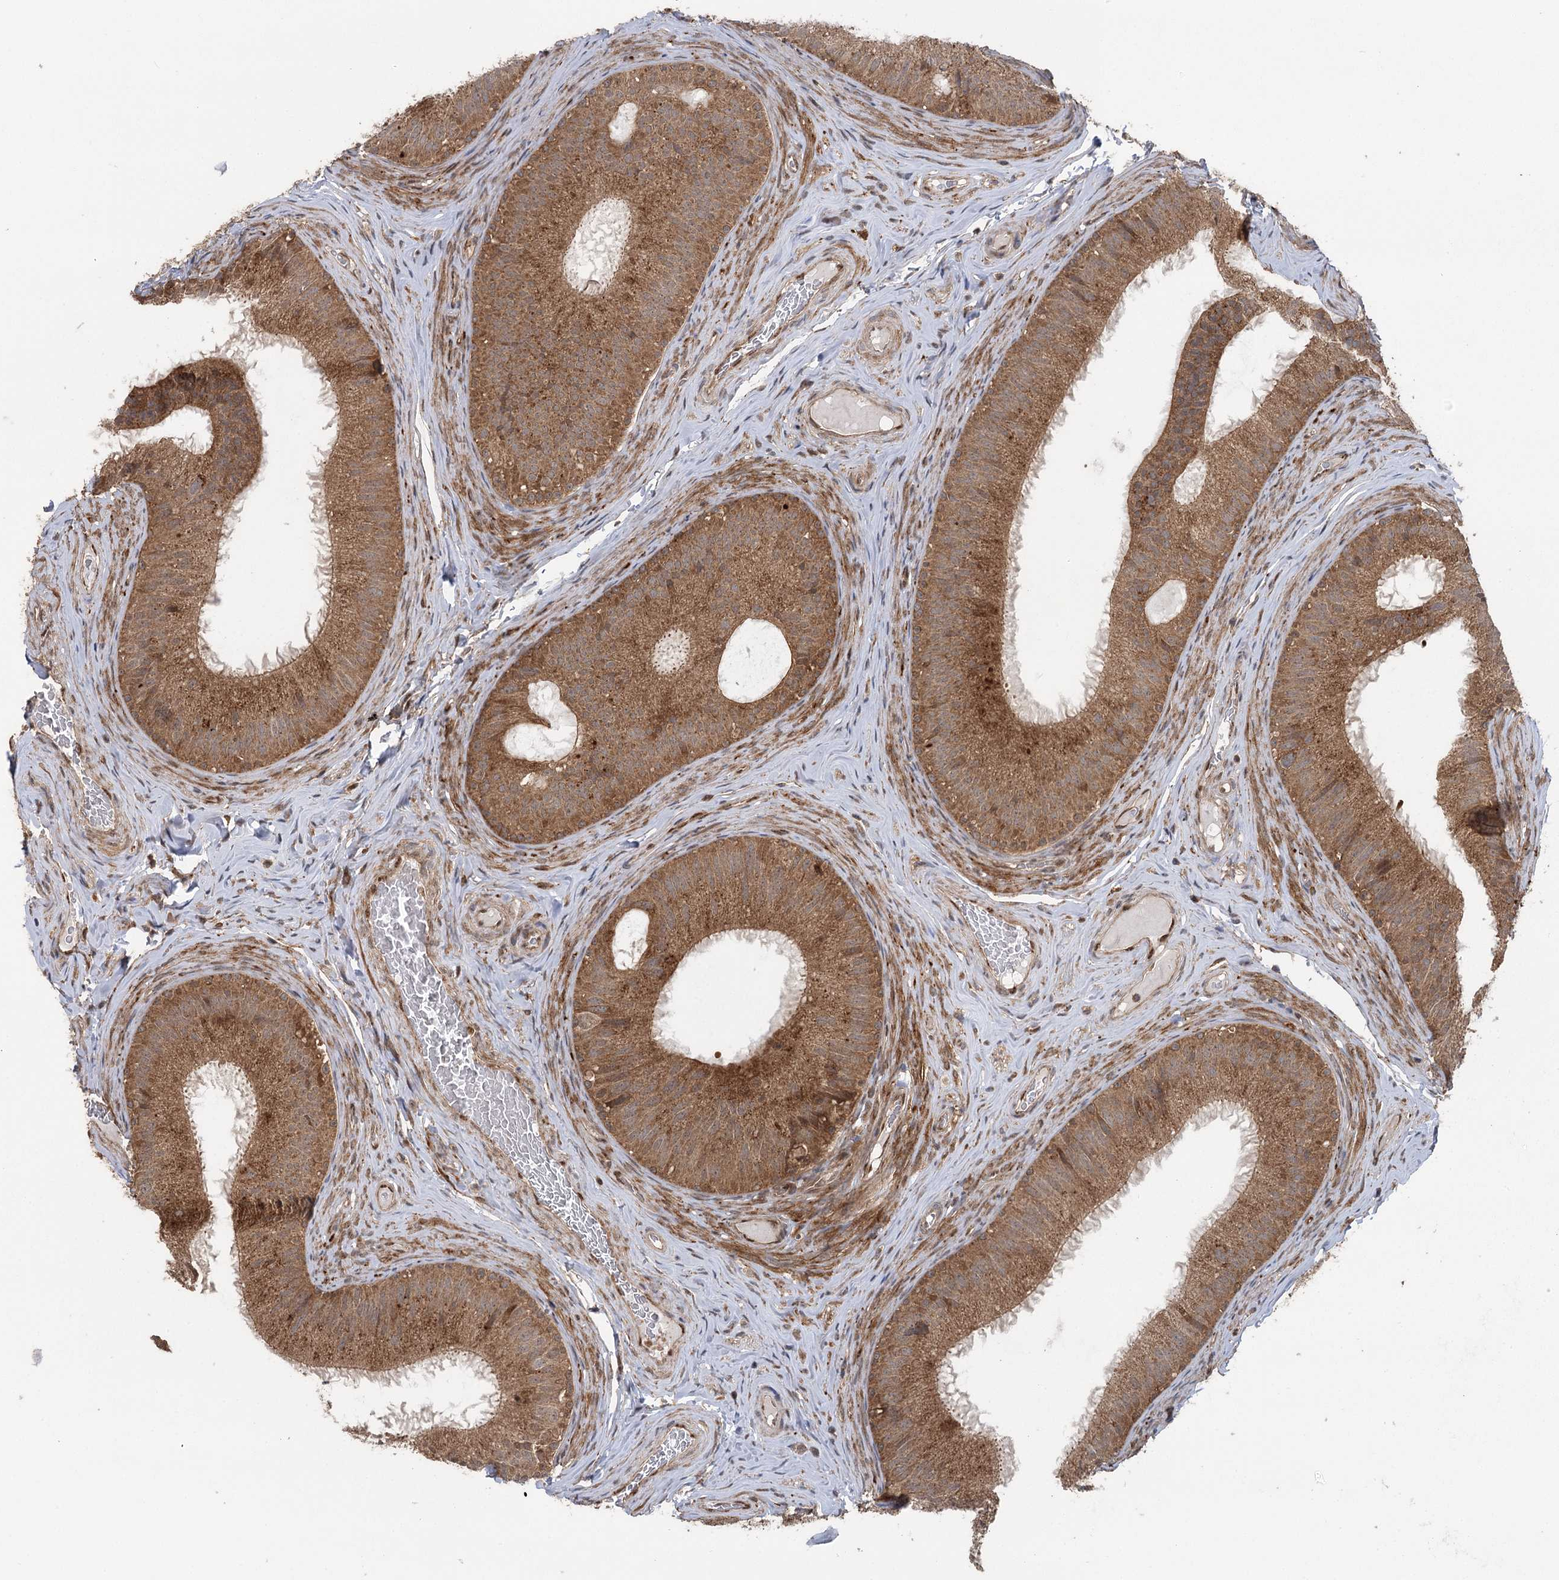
{"staining": {"intensity": "moderate", "quantity": ">75%", "location": "cytoplasmic/membranous"}, "tissue": "epididymis", "cell_type": "Glandular cells", "image_type": "normal", "snomed": [{"axis": "morphology", "description": "Normal tissue, NOS"}, {"axis": "topography", "description": "Epididymis"}], "caption": "DAB immunohistochemical staining of benign human epididymis displays moderate cytoplasmic/membranous protein expression in approximately >75% of glandular cells. (Brightfield microscopy of DAB IHC at high magnification).", "gene": "C12orf4", "patient": {"sex": "male", "age": 34}}